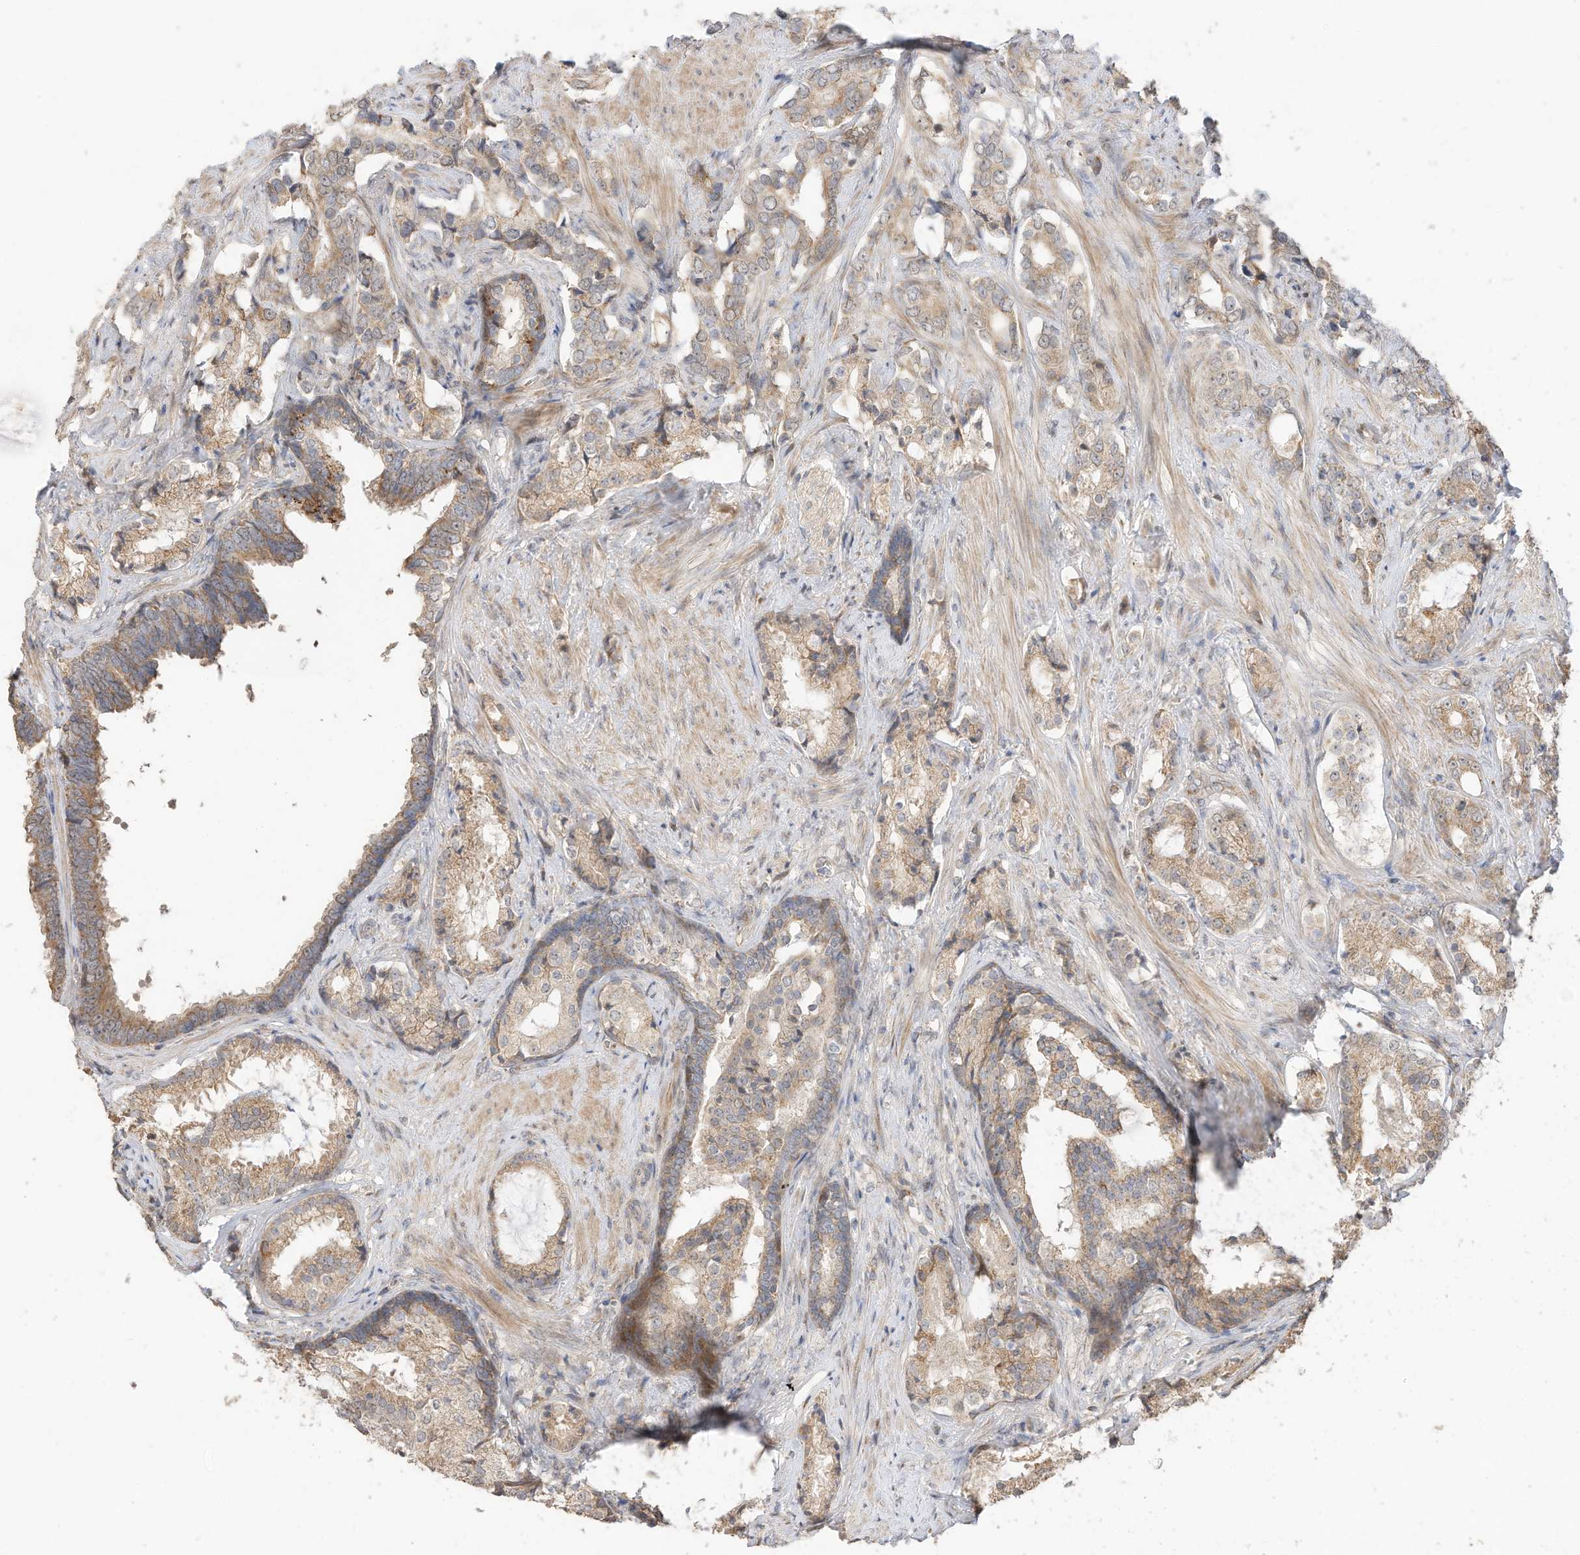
{"staining": {"intensity": "weak", "quantity": ">75%", "location": "cytoplasmic/membranous"}, "tissue": "prostate cancer", "cell_type": "Tumor cells", "image_type": "cancer", "snomed": [{"axis": "morphology", "description": "Adenocarcinoma, High grade"}, {"axis": "topography", "description": "Prostate"}], "caption": "Weak cytoplasmic/membranous protein positivity is identified in about >75% of tumor cells in high-grade adenocarcinoma (prostate).", "gene": "CAGE1", "patient": {"sex": "male", "age": 58}}